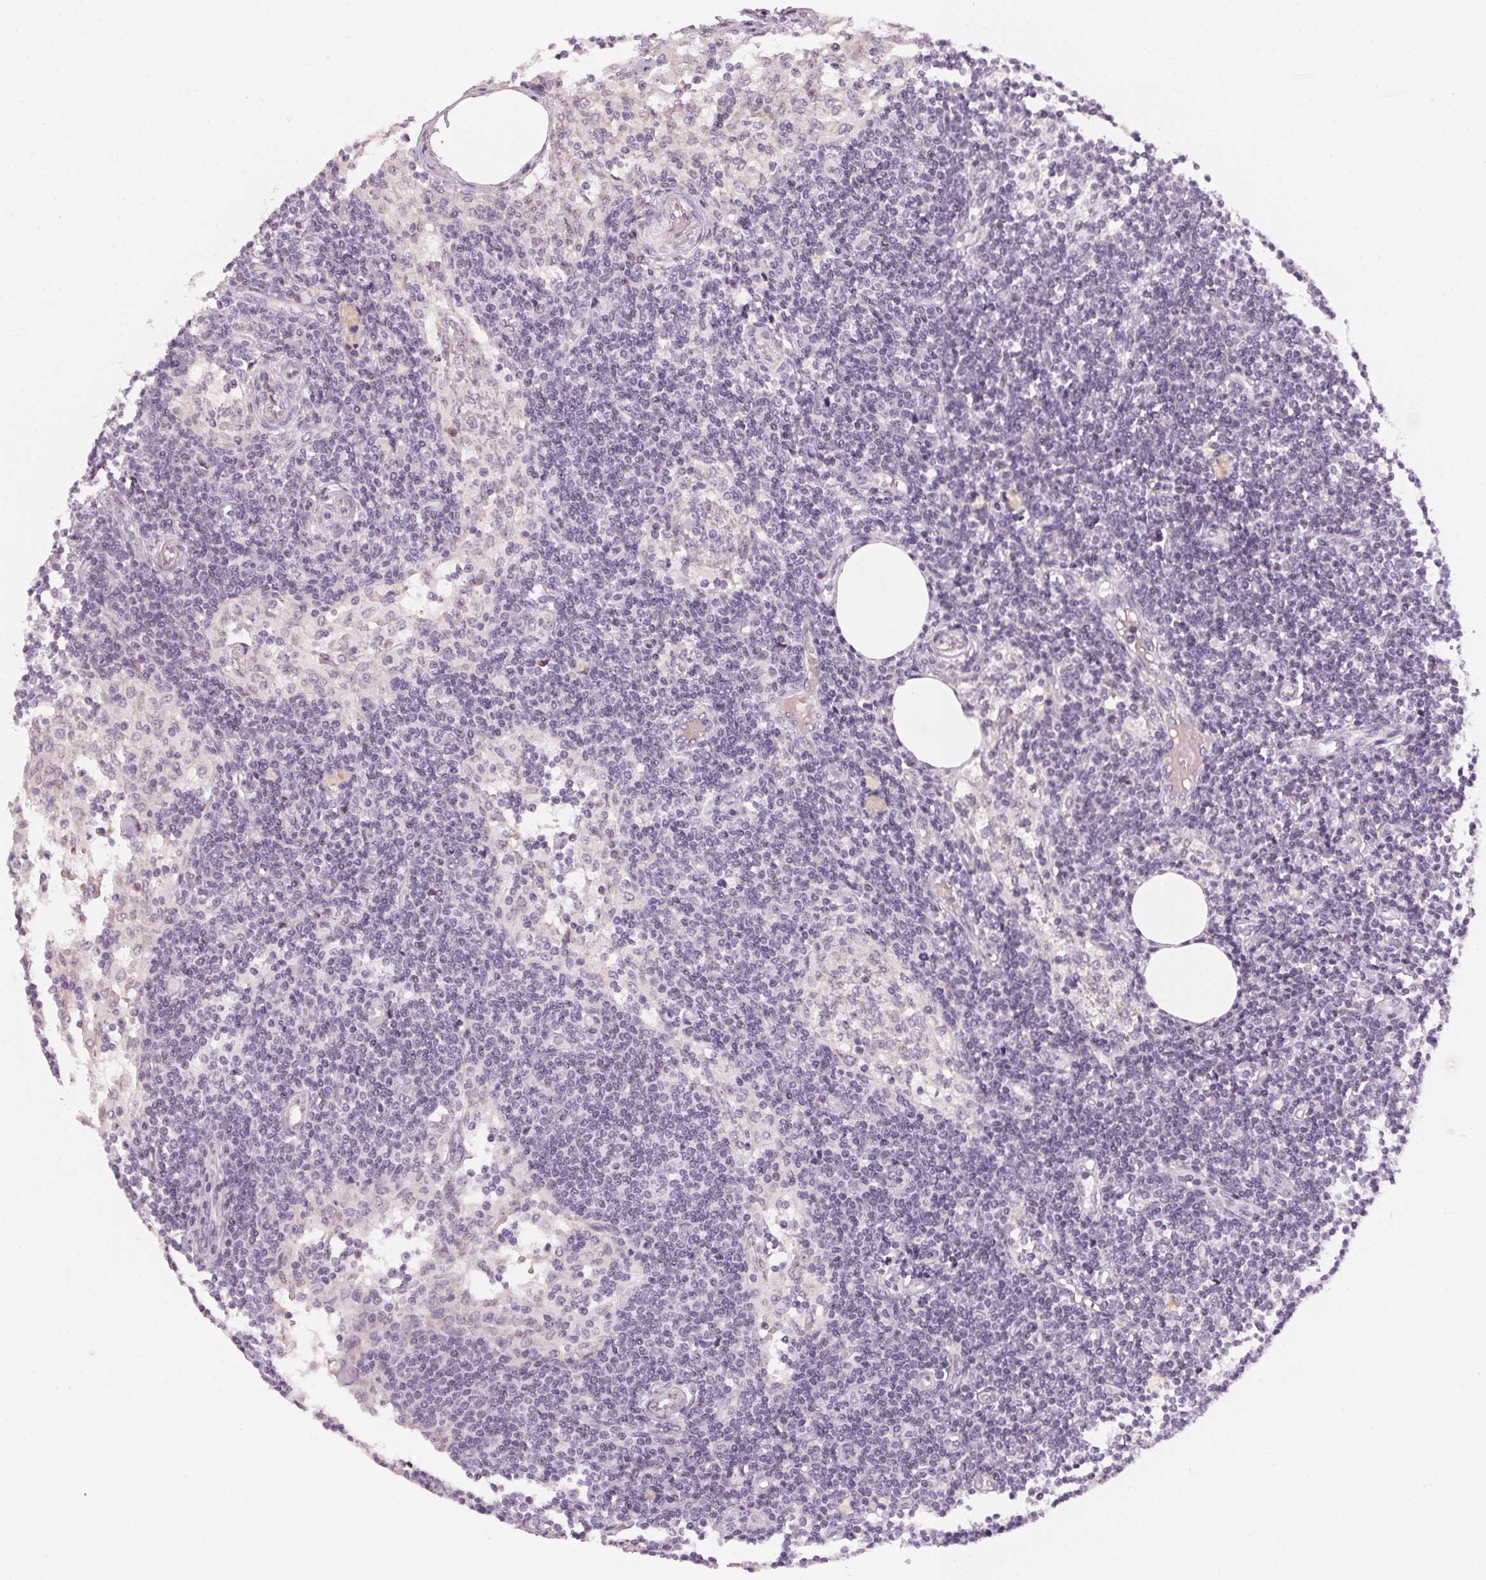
{"staining": {"intensity": "negative", "quantity": "none", "location": "none"}, "tissue": "lymph node", "cell_type": "Germinal center cells", "image_type": "normal", "snomed": [{"axis": "morphology", "description": "Normal tissue, NOS"}, {"axis": "topography", "description": "Lymph node"}], "caption": "Immunohistochemistry of normal human lymph node shows no expression in germinal center cells. The staining was performed using DAB (3,3'-diaminobenzidine) to visualize the protein expression in brown, while the nuclei were stained in blue with hematoxylin (Magnification: 20x).", "gene": "CCDC96", "patient": {"sex": "female", "age": 69}}